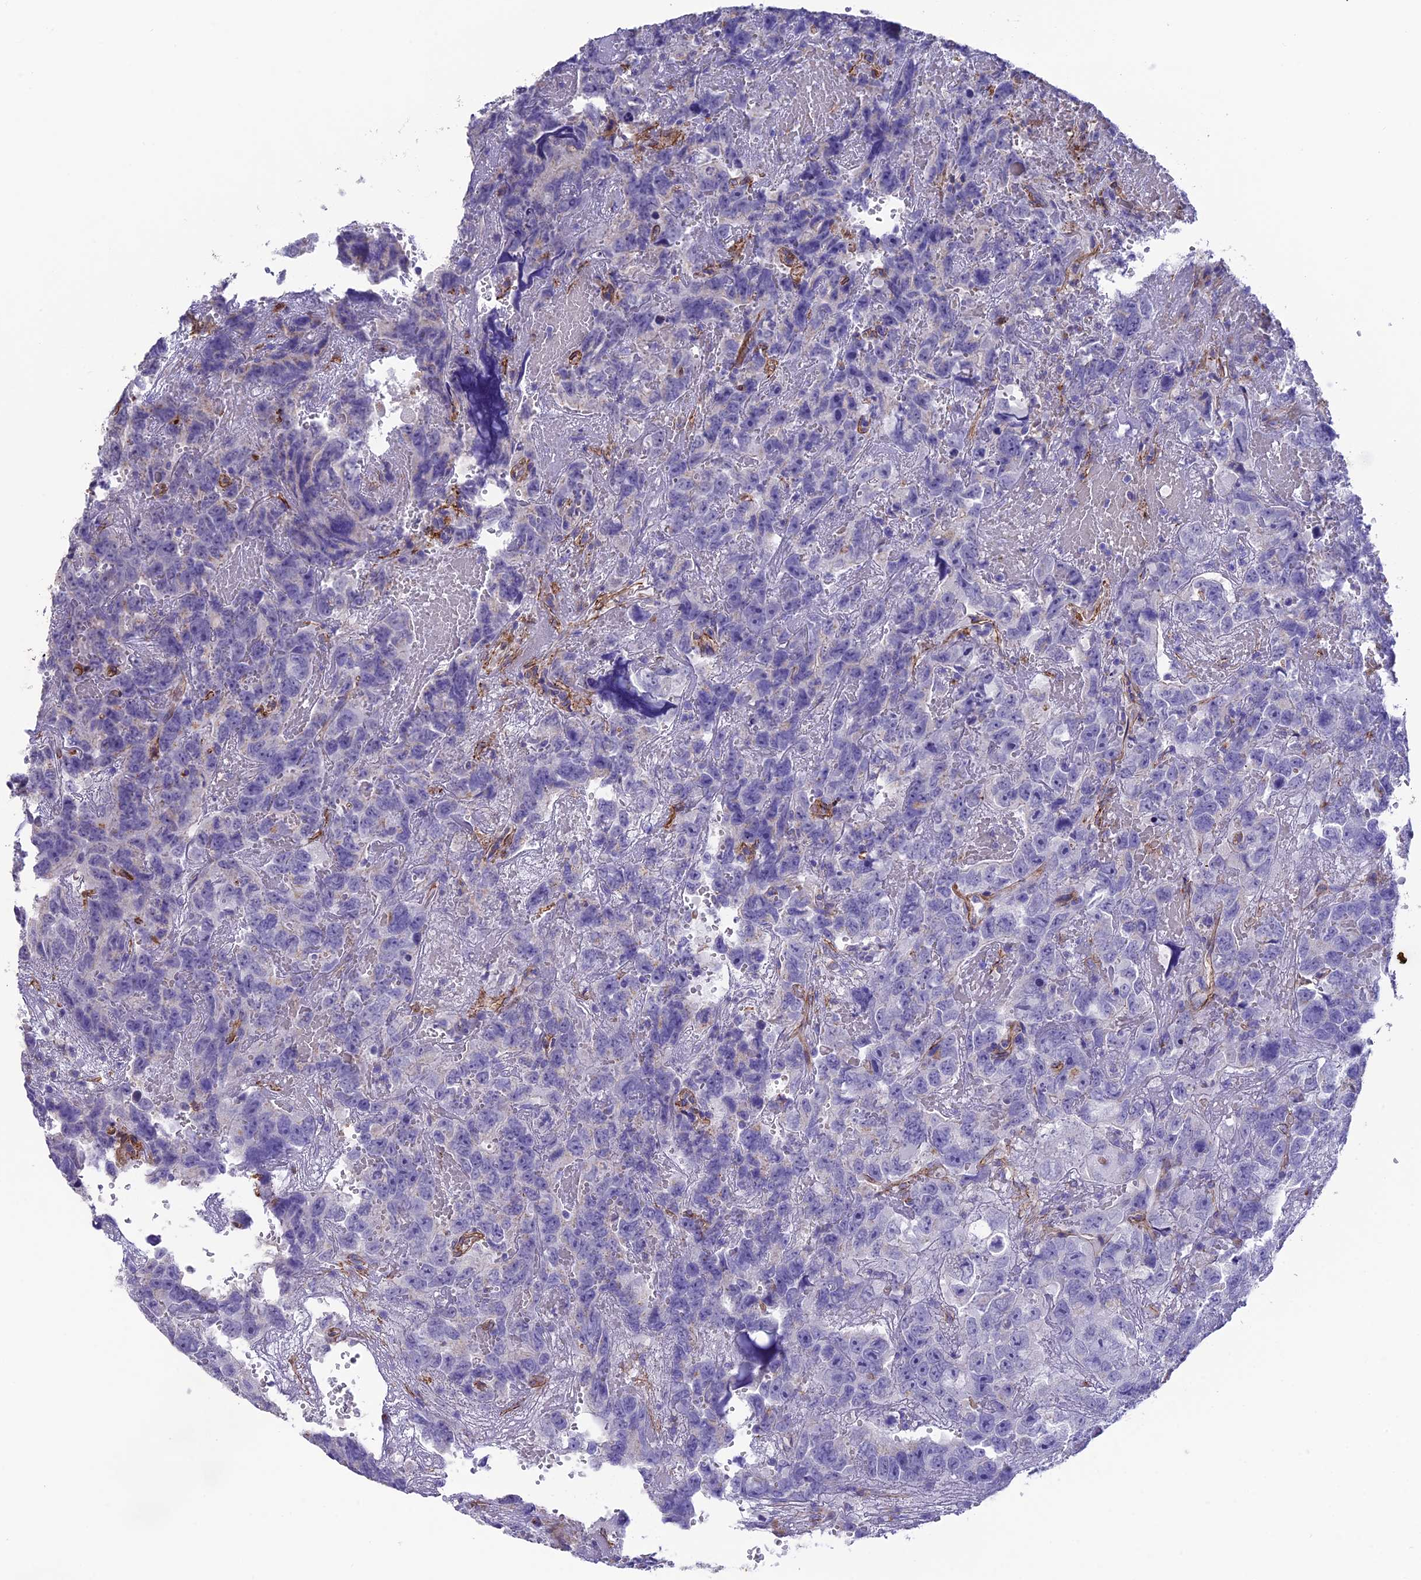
{"staining": {"intensity": "negative", "quantity": "none", "location": "none"}, "tissue": "testis cancer", "cell_type": "Tumor cells", "image_type": "cancer", "snomed": [{"axis": "morphology", "description": "Carcinoma, Embryonal, NOS"}, {"axis": "topography", "description": "Testis"}], "caption": "DAB (3,3'-diaminobenzidine) immunohistochemical staining of testis cancer reveals no significant positivity in tumor cells. The staining was performed using DAB (3,3'-diaminobenzidine) to visualize the protein expression in brown, while the nuclei were stained in blue with hematoxylin (Magnification: 20x).", "gene": "TNS1", "patient": {"sex": "male", "age": 45}}